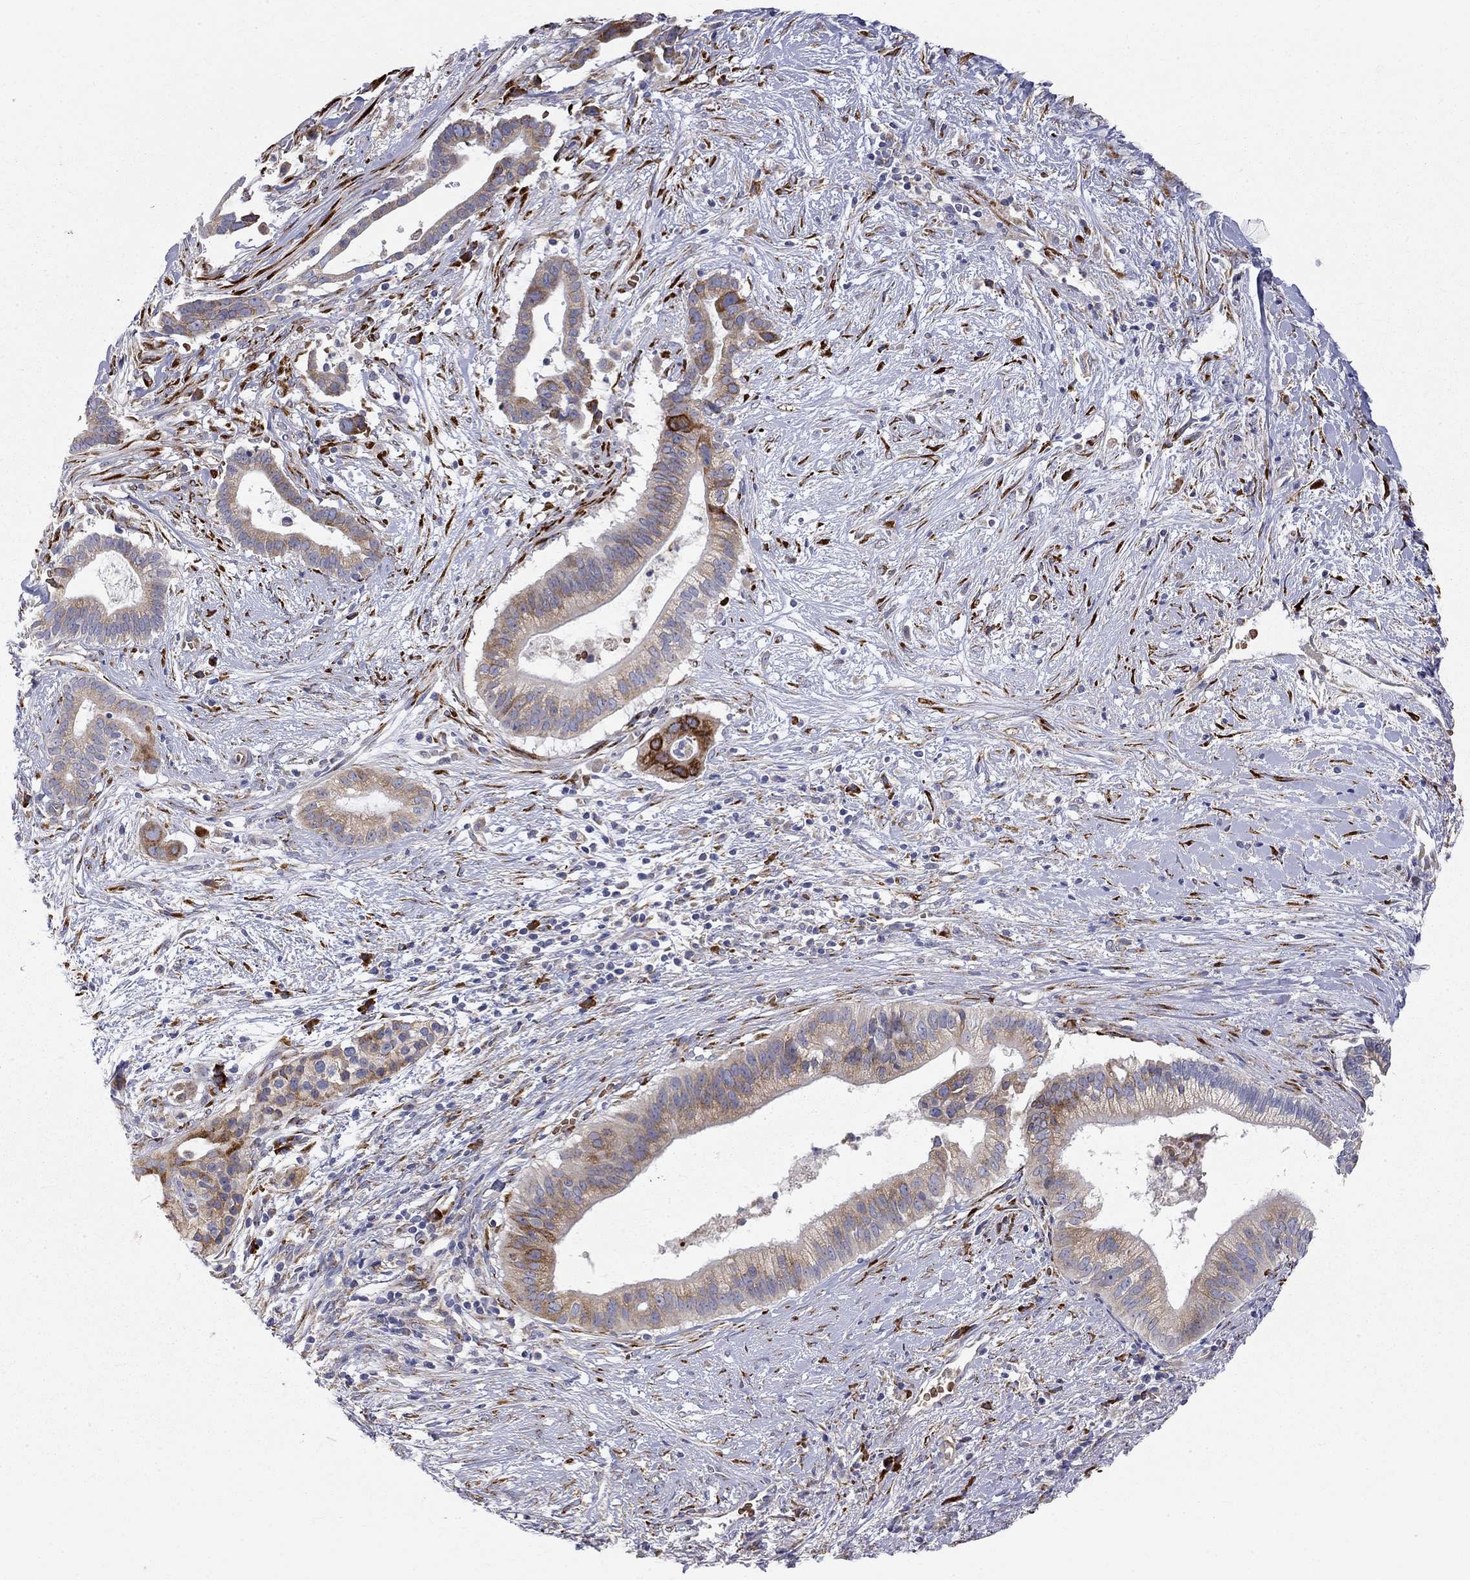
{"staining": {"intensity": "moderate", "quantity": "25%-75%", "location": "cytoplasmic/membranous"}, "tissue": "pancreatic cancer", "cell_type": "Tumor cells", "image_type": "cancer", "snomed": [{"axis": "morphology", "description": "Adenocarcinoma, NOS"}, {"axis": "topography", "description": "Pancreas"}], "caption": "Pancreatic cancer (adenocarcinoma) tissue exhibits moderate cytoplasmic/membranous positivity in about 25%-75% of tumor cells, visualized by immunohistochemistry.", "gene": "CASTOR1", "patient": {"sex": "male", "age": 61}}